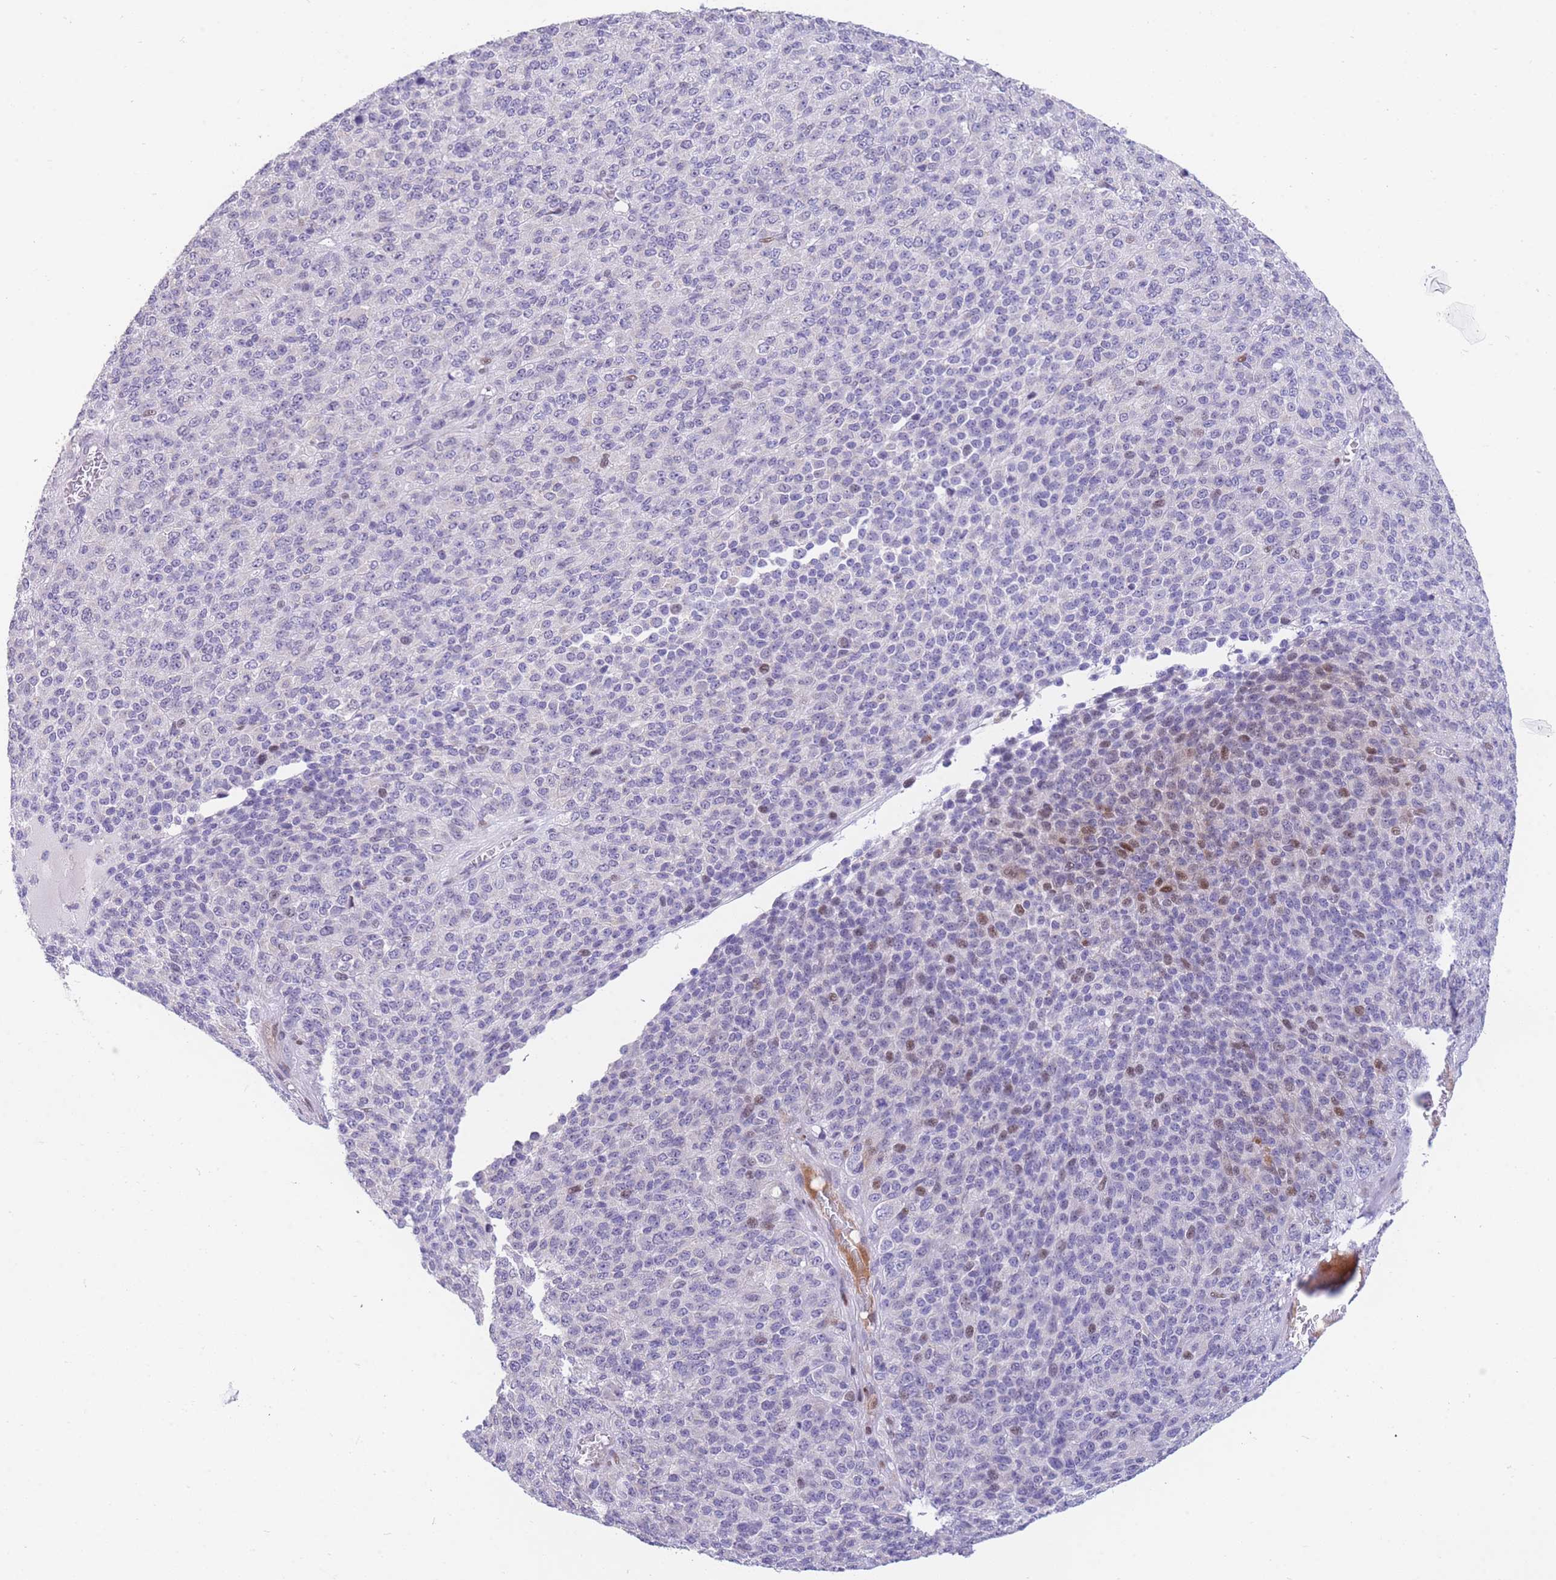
{"staining": {"intensity": "negative", "quantity": "none", "location": "none"}, "tissue": "melanoma", "cell_type": "Tumor cells", "image_type": "cancer", "snomed": [{"axis": "morphology", "description": "Malignant melanoma, Metastatic site"}, {"axis": "topography", "description": "Brain"}], "caption": "DAB immunohistochemical staining of melanoma displays no significant expression in tumor cells.", "gene": "SHCBP1", "patient": {"sex": "female", "age": 56}}